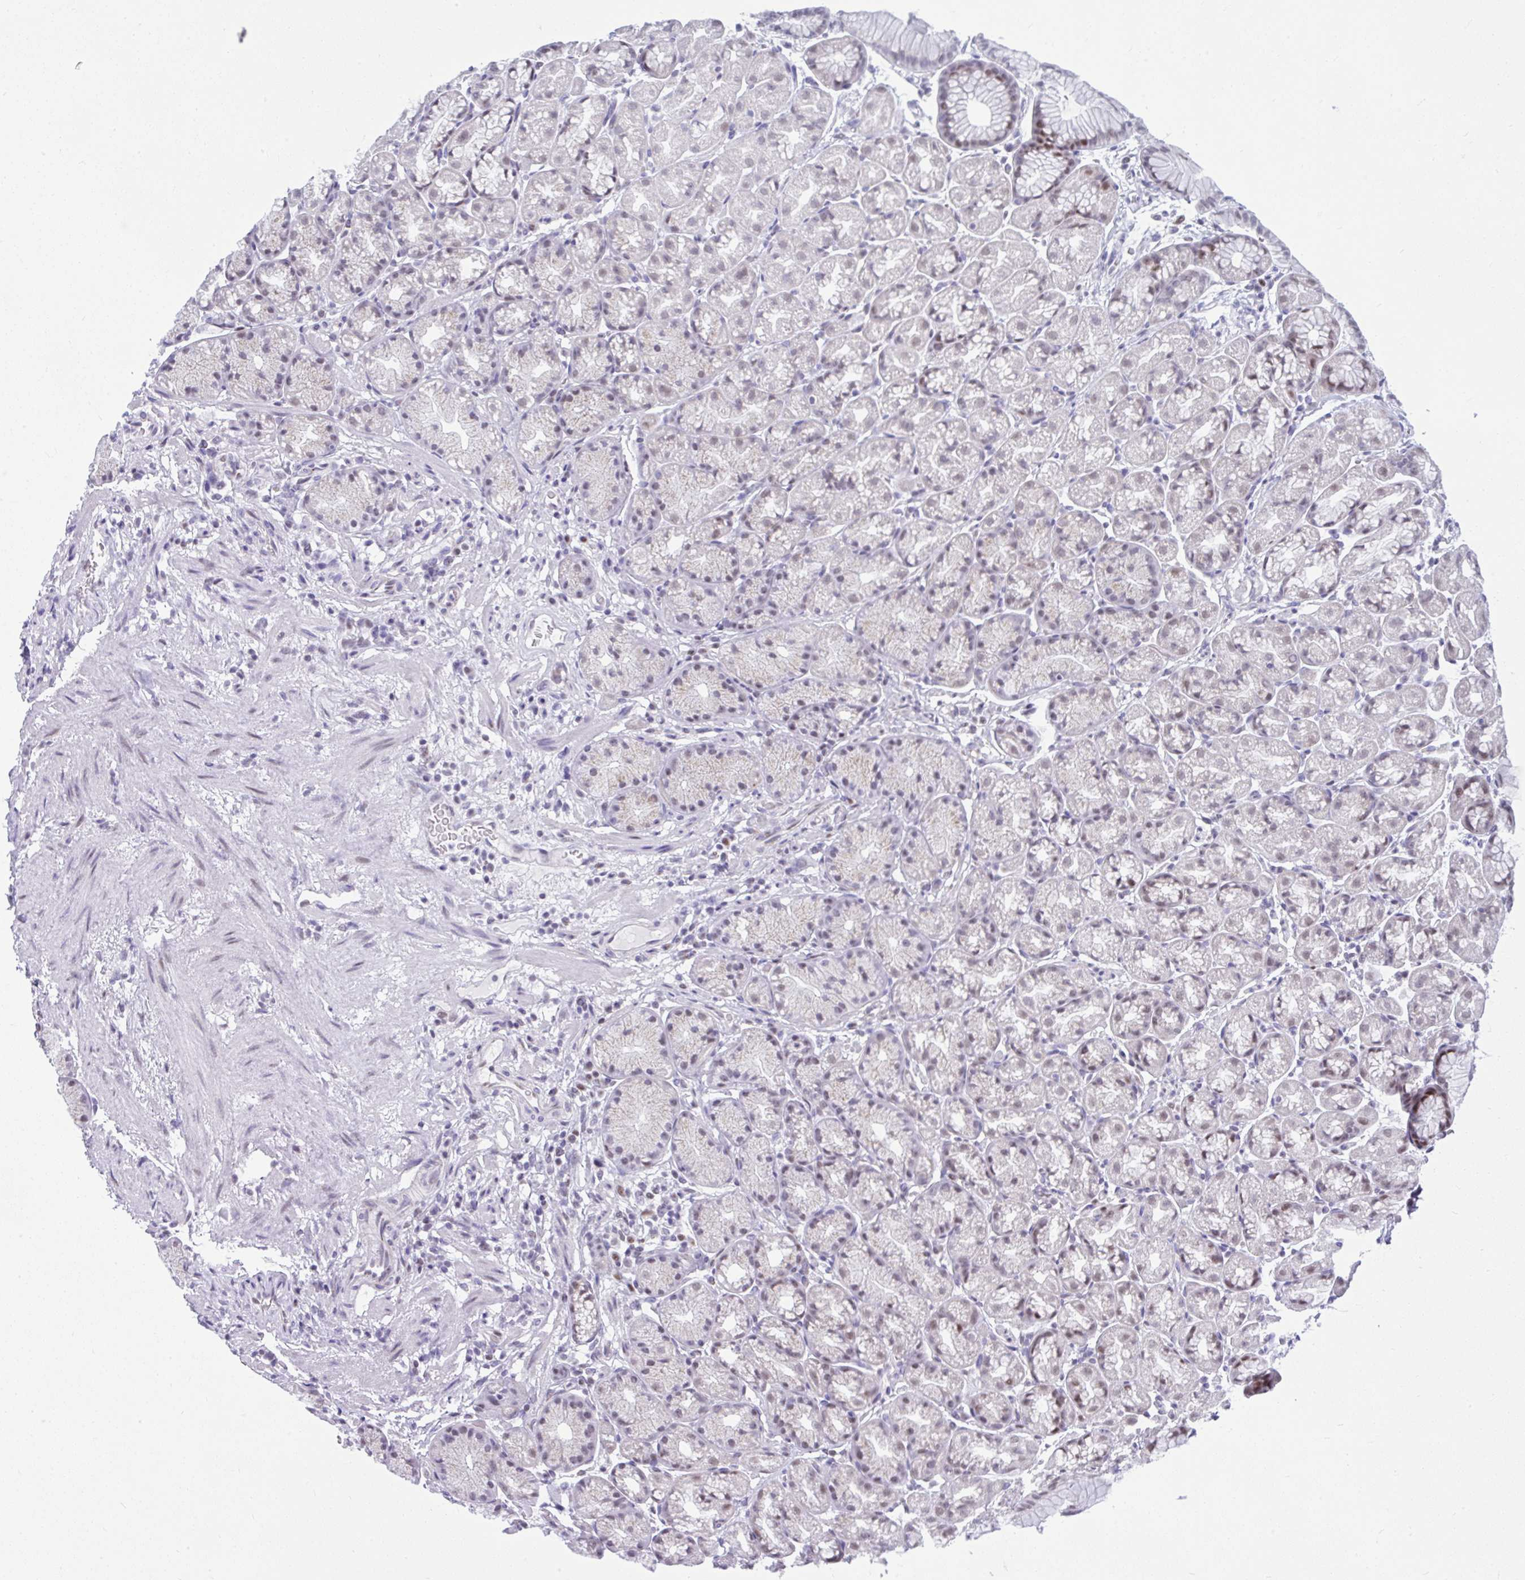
{"staining": {"intensity": "moderate", "quantity": "25%-75%", "location": "nuclear"}, "tissue": "stomach", "cell_type": "Glandular cells", "image_type": "normal", "snomed": [{"axis": "morphology", "description": "Normal tissue, NOS"}, {"axis": "topography", "description": "Stomach, lower"}], "caption": "IHC (DAB (3,3'-diaminobenzidine)) staining of unremarkable human stomach reveals moderate nuclear protein positivity in approximately 25%-75% of glandular cells.", "gene": "SLC35C2", "patient": {"sex": "male", "age": 67}}